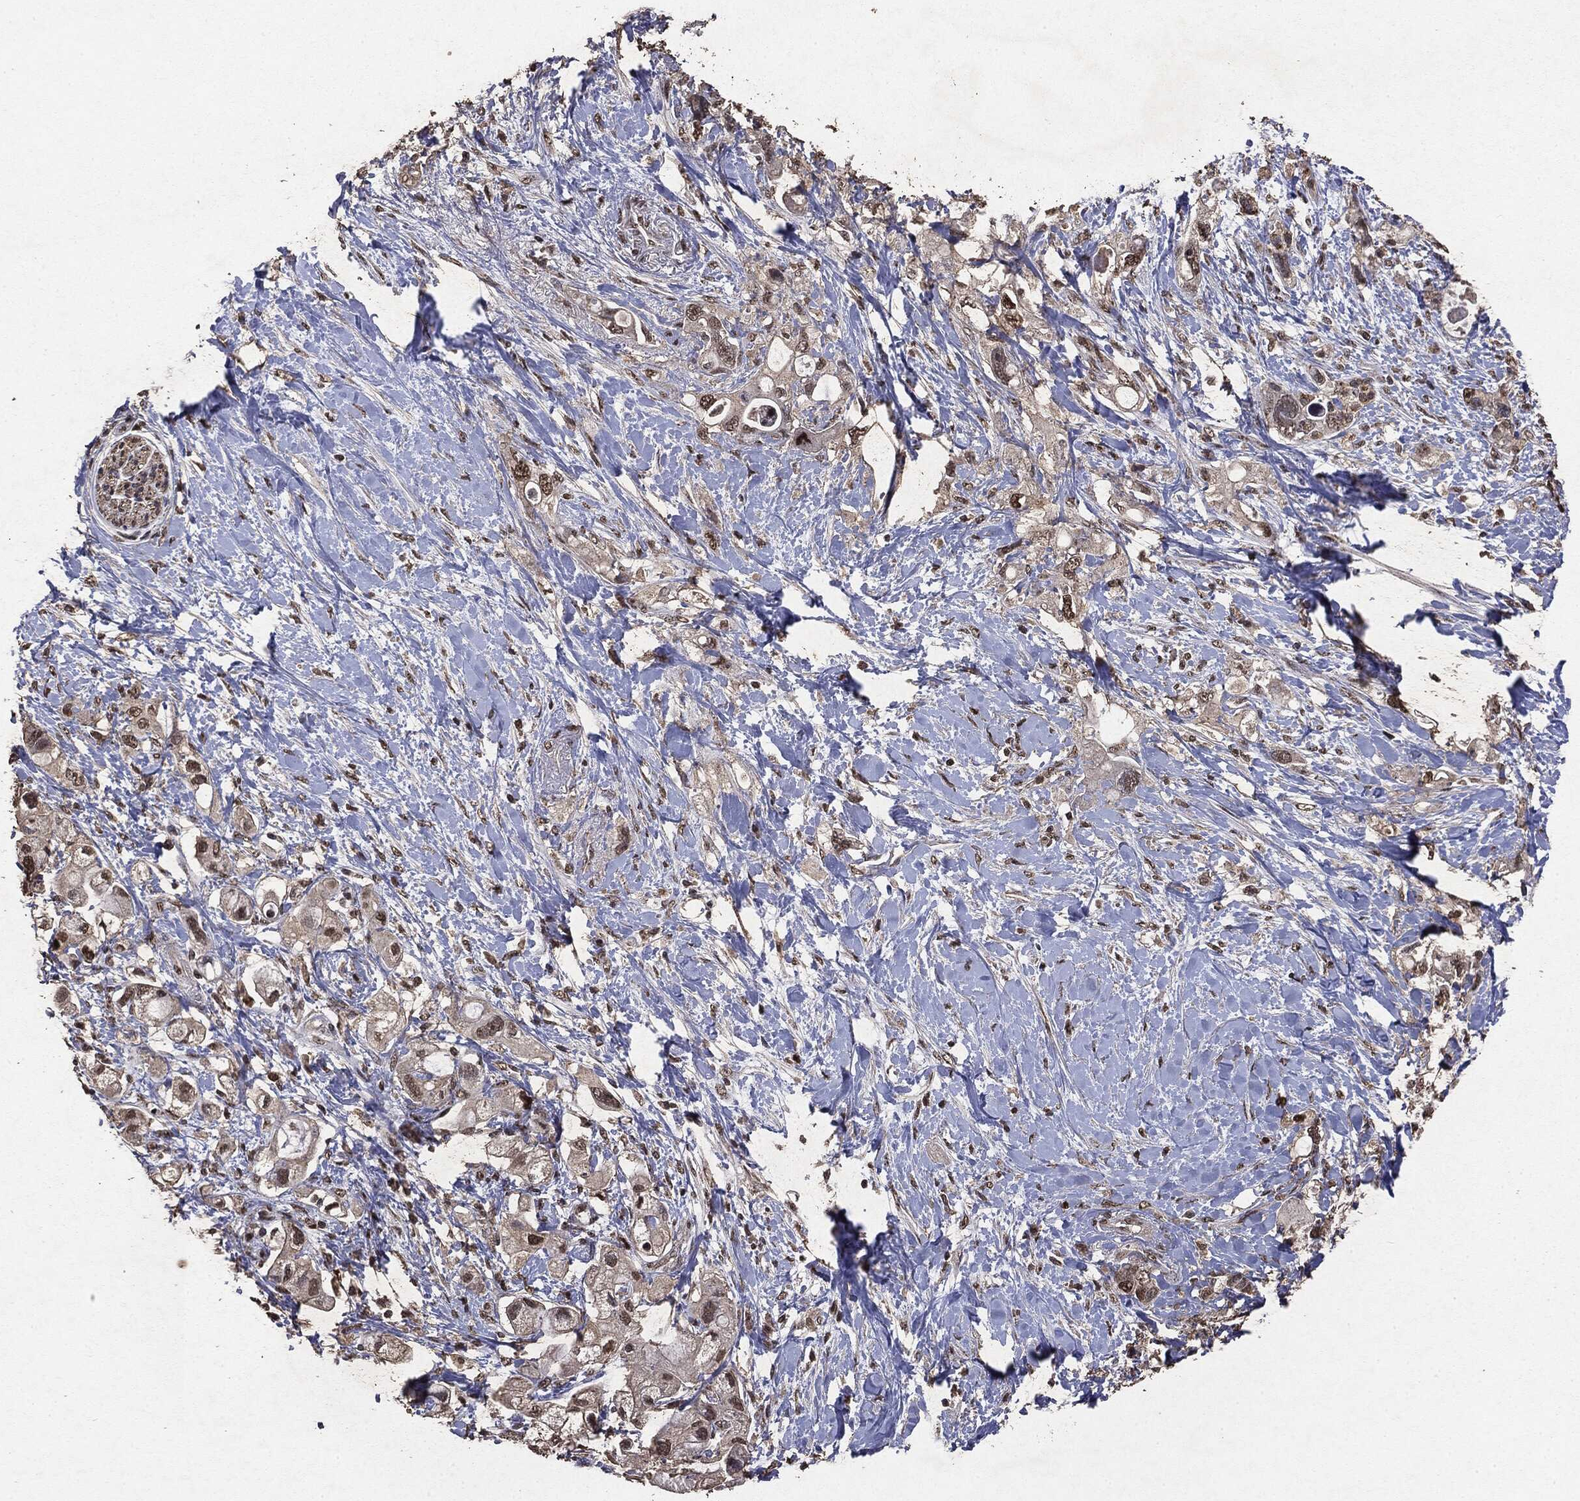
{"staining": {"intensity": "moderate", "quantity": "25%-75%", "location": "nuclear"}, "tissue": "pancreatic cancer", "cell_type": "Tumor cells", "image_type": "cancer", "snomed": [{"axis": "morphology", "description": "Adenocarcinoma, NOS"}, {"axis": "topography", "description": "Pancreas"}], "caption": "There is medium levels of moderate nuclear positivity in tumor cells of pancreatic cancer (adenocarcinoma), as demonstrated by immunohistochemical staining (brown color).", "gene": "RAD18", "patient": {"sex": "female", "age": 56}}